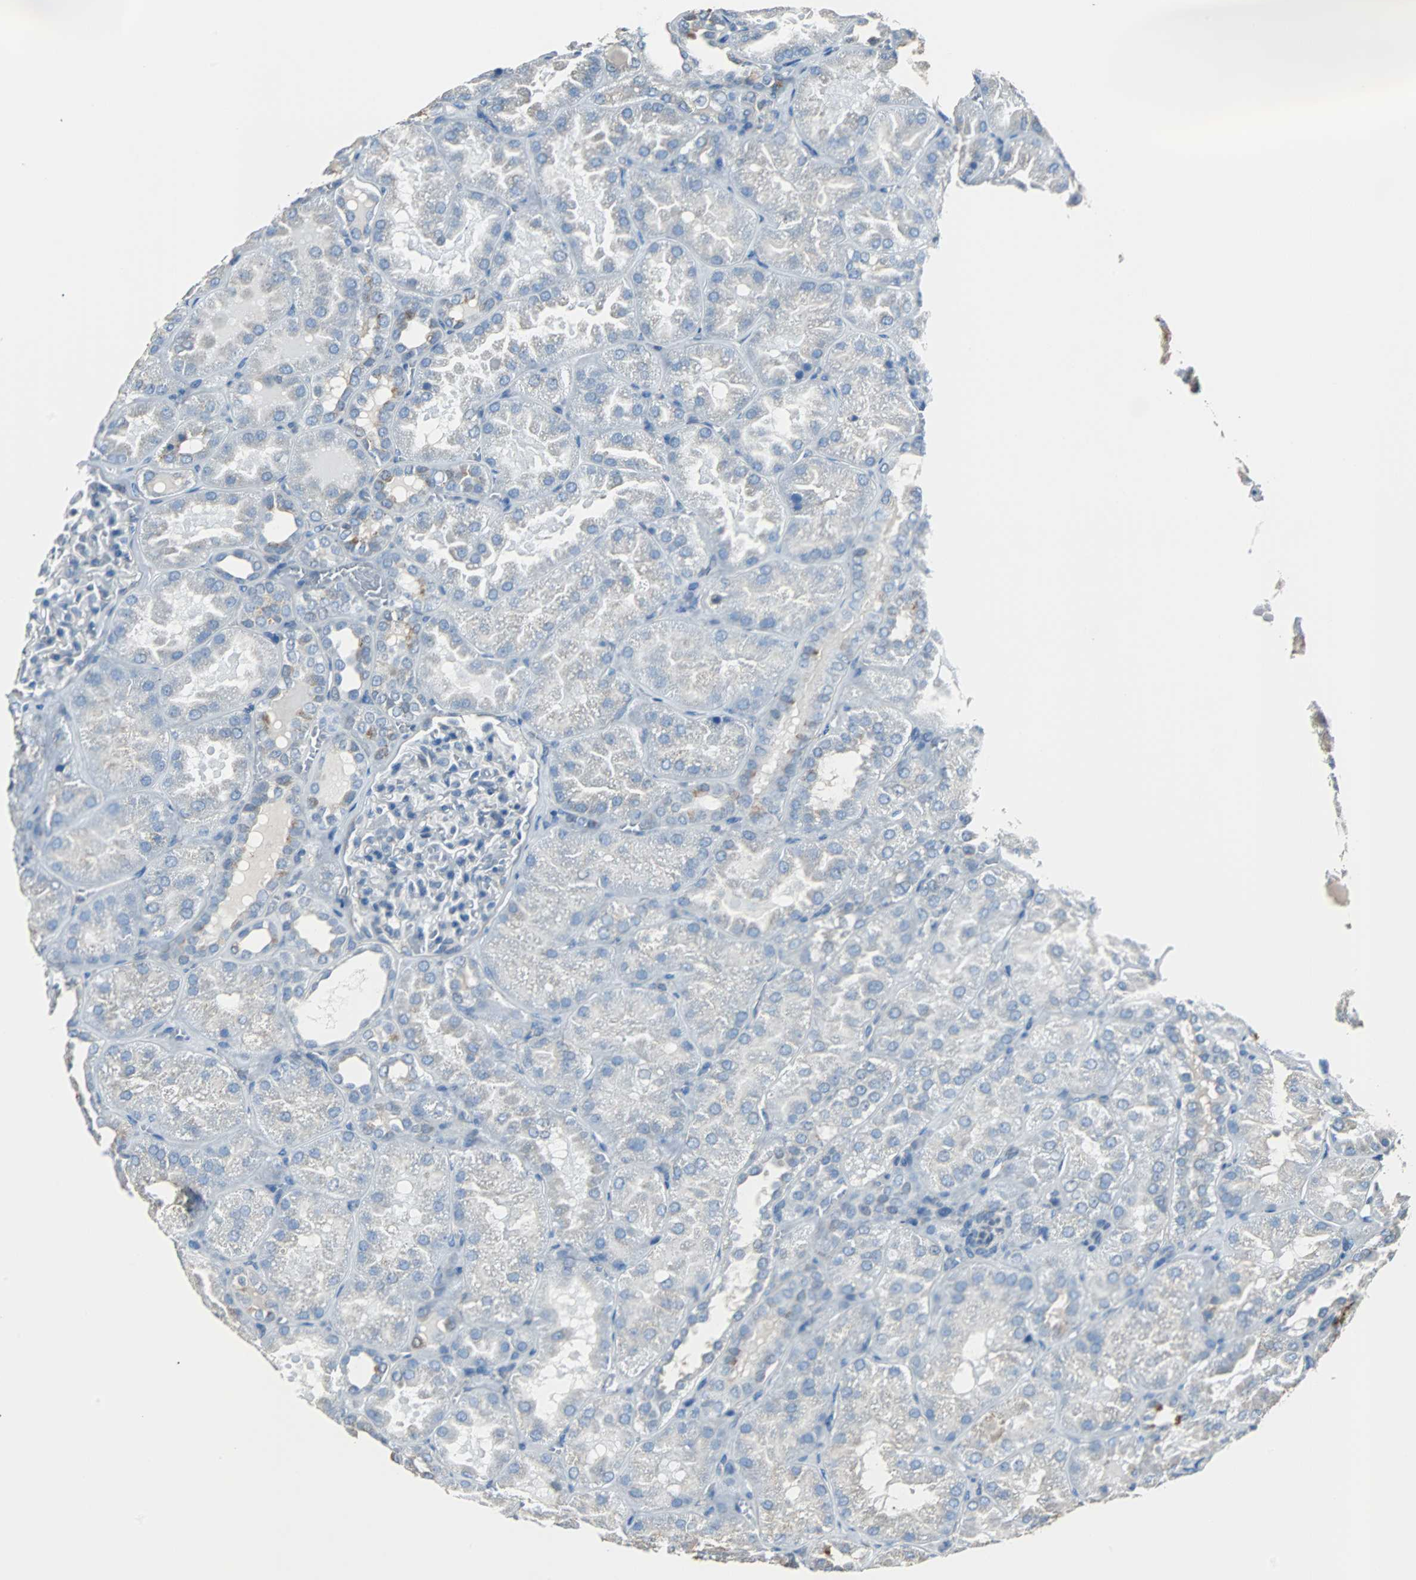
{"staining": {"intensity": "negative", "quantity": "none", "location": "none"}, "tissue": "kidney", "cell_type": "Cells in glomeruli", "image_type": "normal", "snomed": [{"axis": "morphology", "description": "Normal tissue, NOS"}, {"axis": "topography", "description": "Kidney"}], "caption": "This is an IHC micrograph of benign kidney. There is no positivity in cells in glomeruli.", "gene": "PDIA4", "patient": {"sex": "male", "age": 28}}